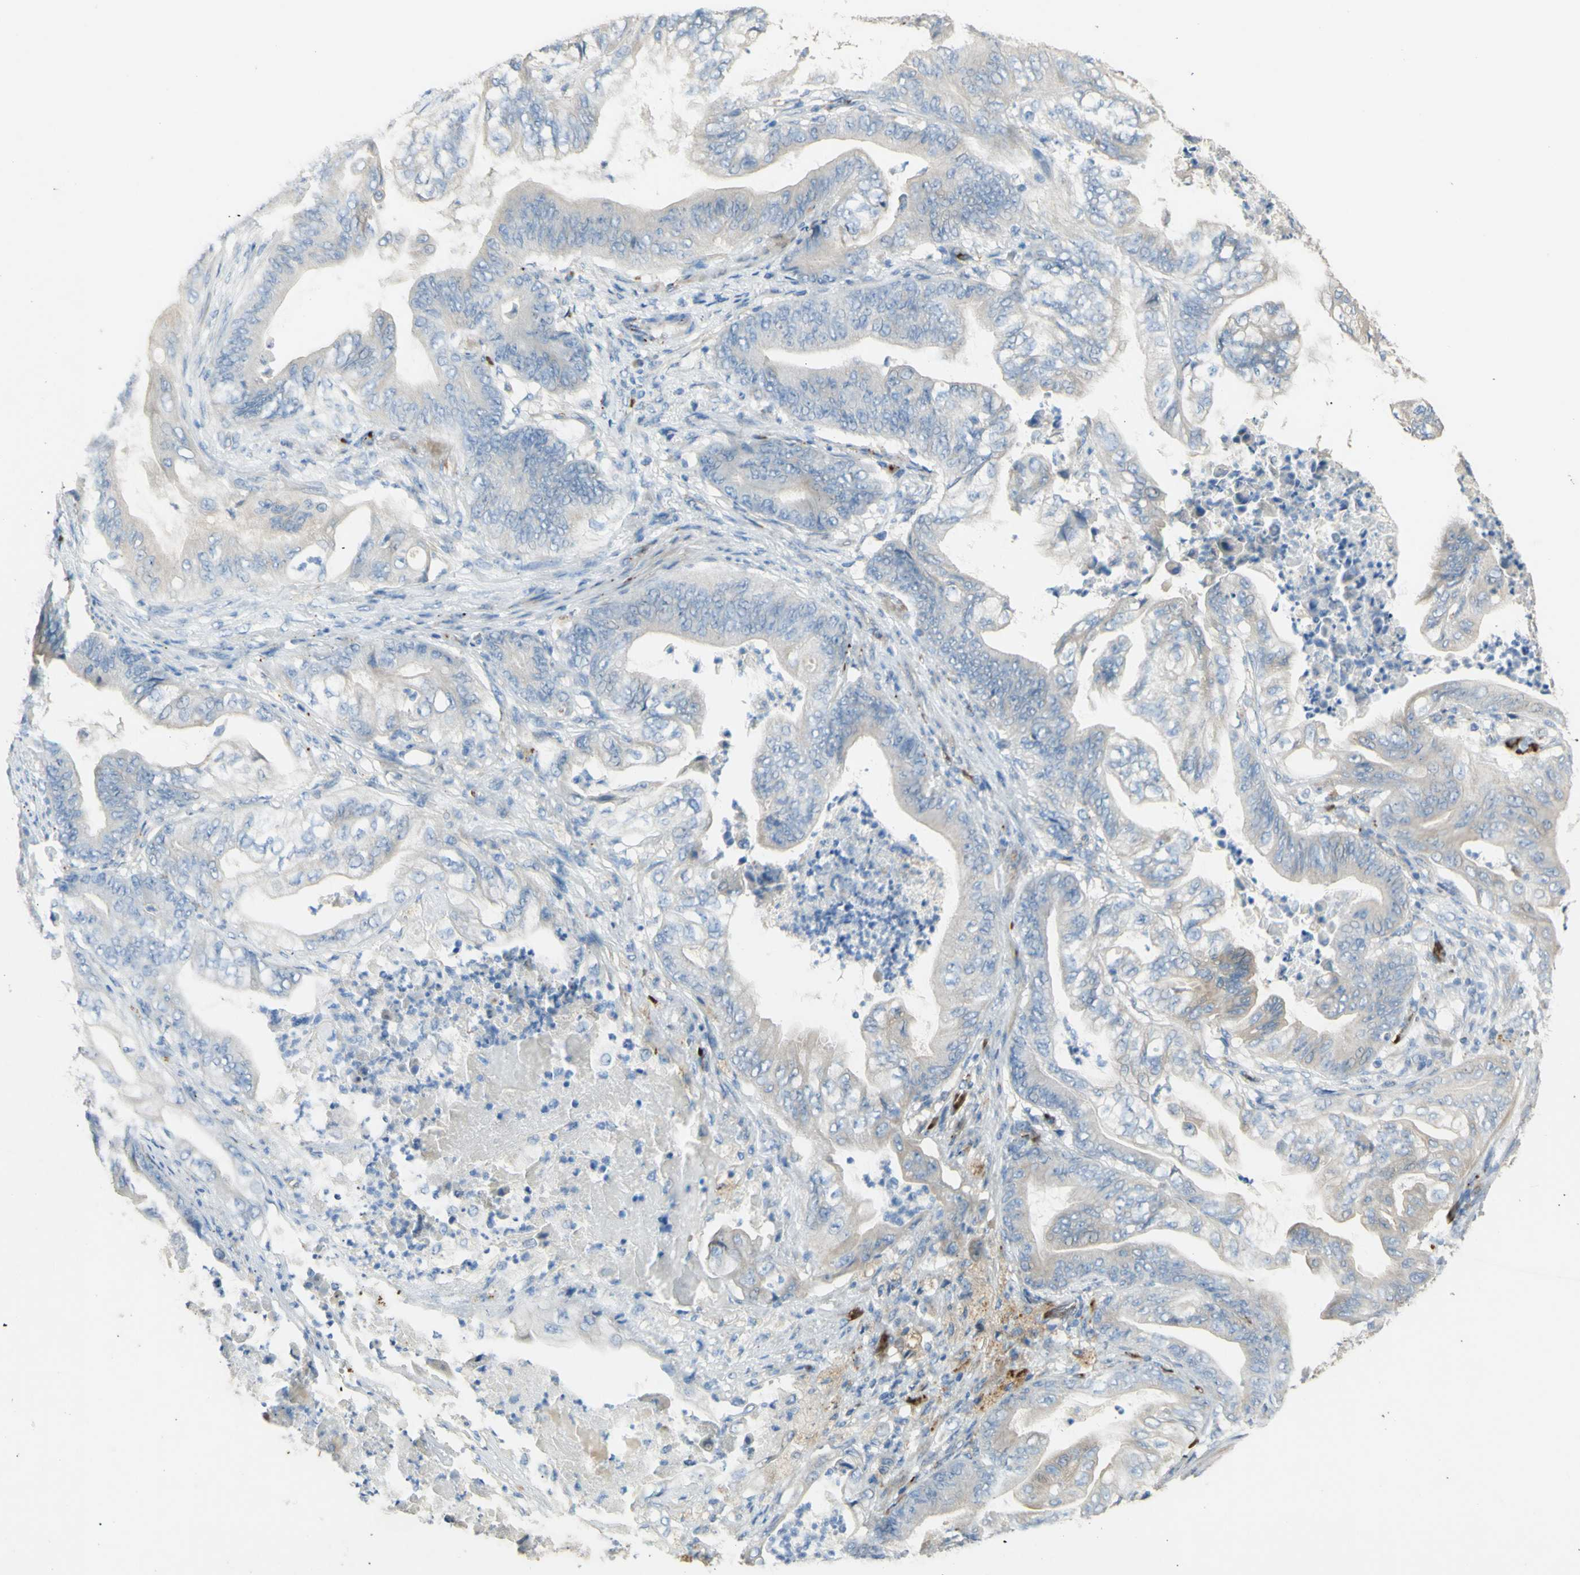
{"staining": {"intensity": "weak", "quantity": "<25%", "location": "cytoplasmic/membranous"}, "tissue": "stomach cancer", "cell_type": "Tumor cells", "image_type": "cancer", "snomed": [{"axis": "morphology", "description": "Adenocarcinoma, NOS"}, {"axis": "topography", "description": "Stomach"}], "caption": "Immunohistochemistry of stomach cancer (adenocarcinoma) displays no positivity in tumor cells.", "gene": "GAN", "patient": {"sex": "female", "age": 73}}